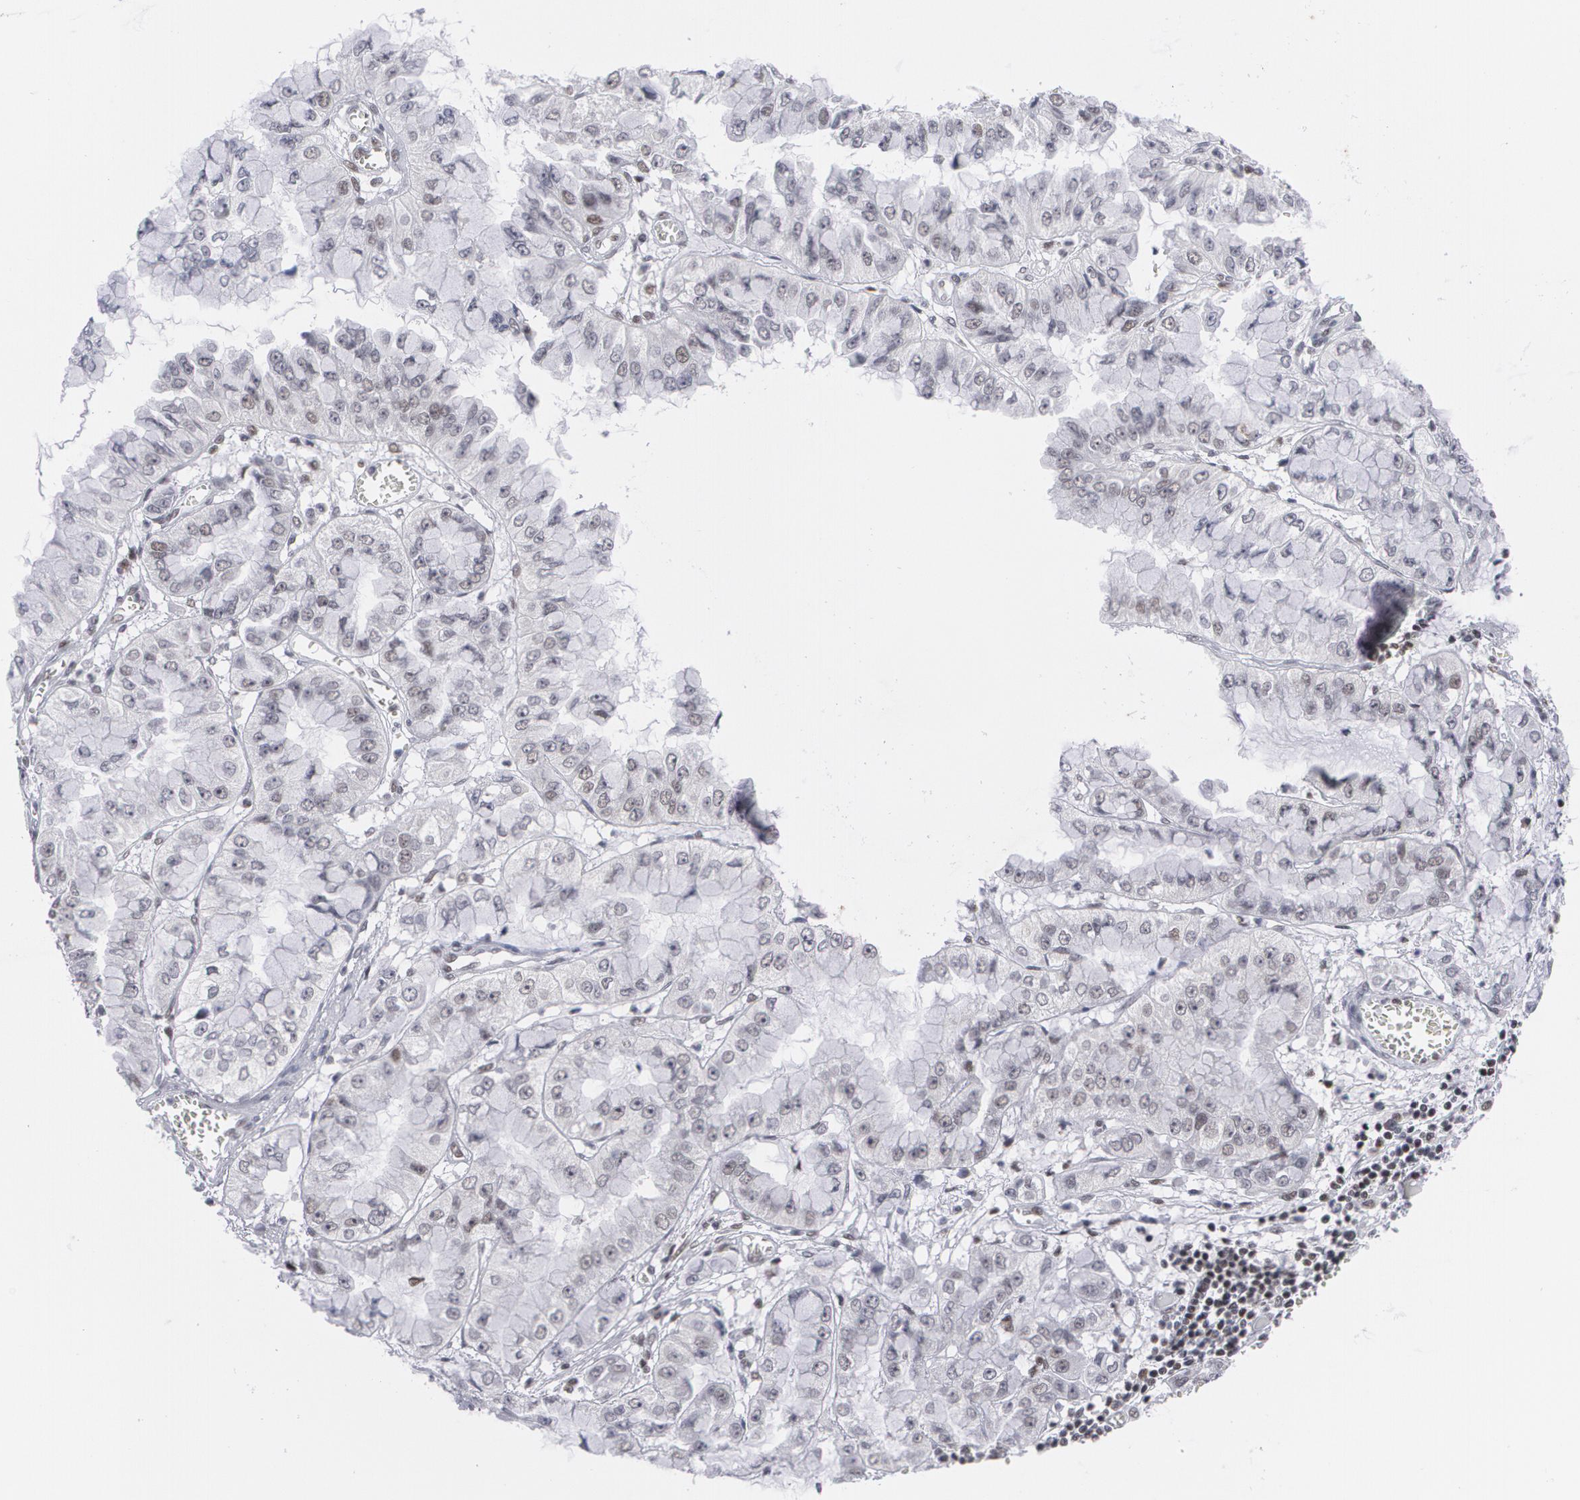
{"staining": {"intensity": "negative", "quantity": "none", "location": "none"}, "tissue": "liver cancer", "cell_type": "Tumor cells", "image_type": "cancer", "snomed": [{"axis": "morphology", "description": "Cholangiocarcinoma"}, {"axis": "topography", "description": "Liver"}], "caption": "A high-resolution image shows IHC staining of cholangiocarcinoma (liver), which demonstrates no significant staining in tumor cells.", "gene": "MCL1", "patient": {"sex": "female", "age": 79}}